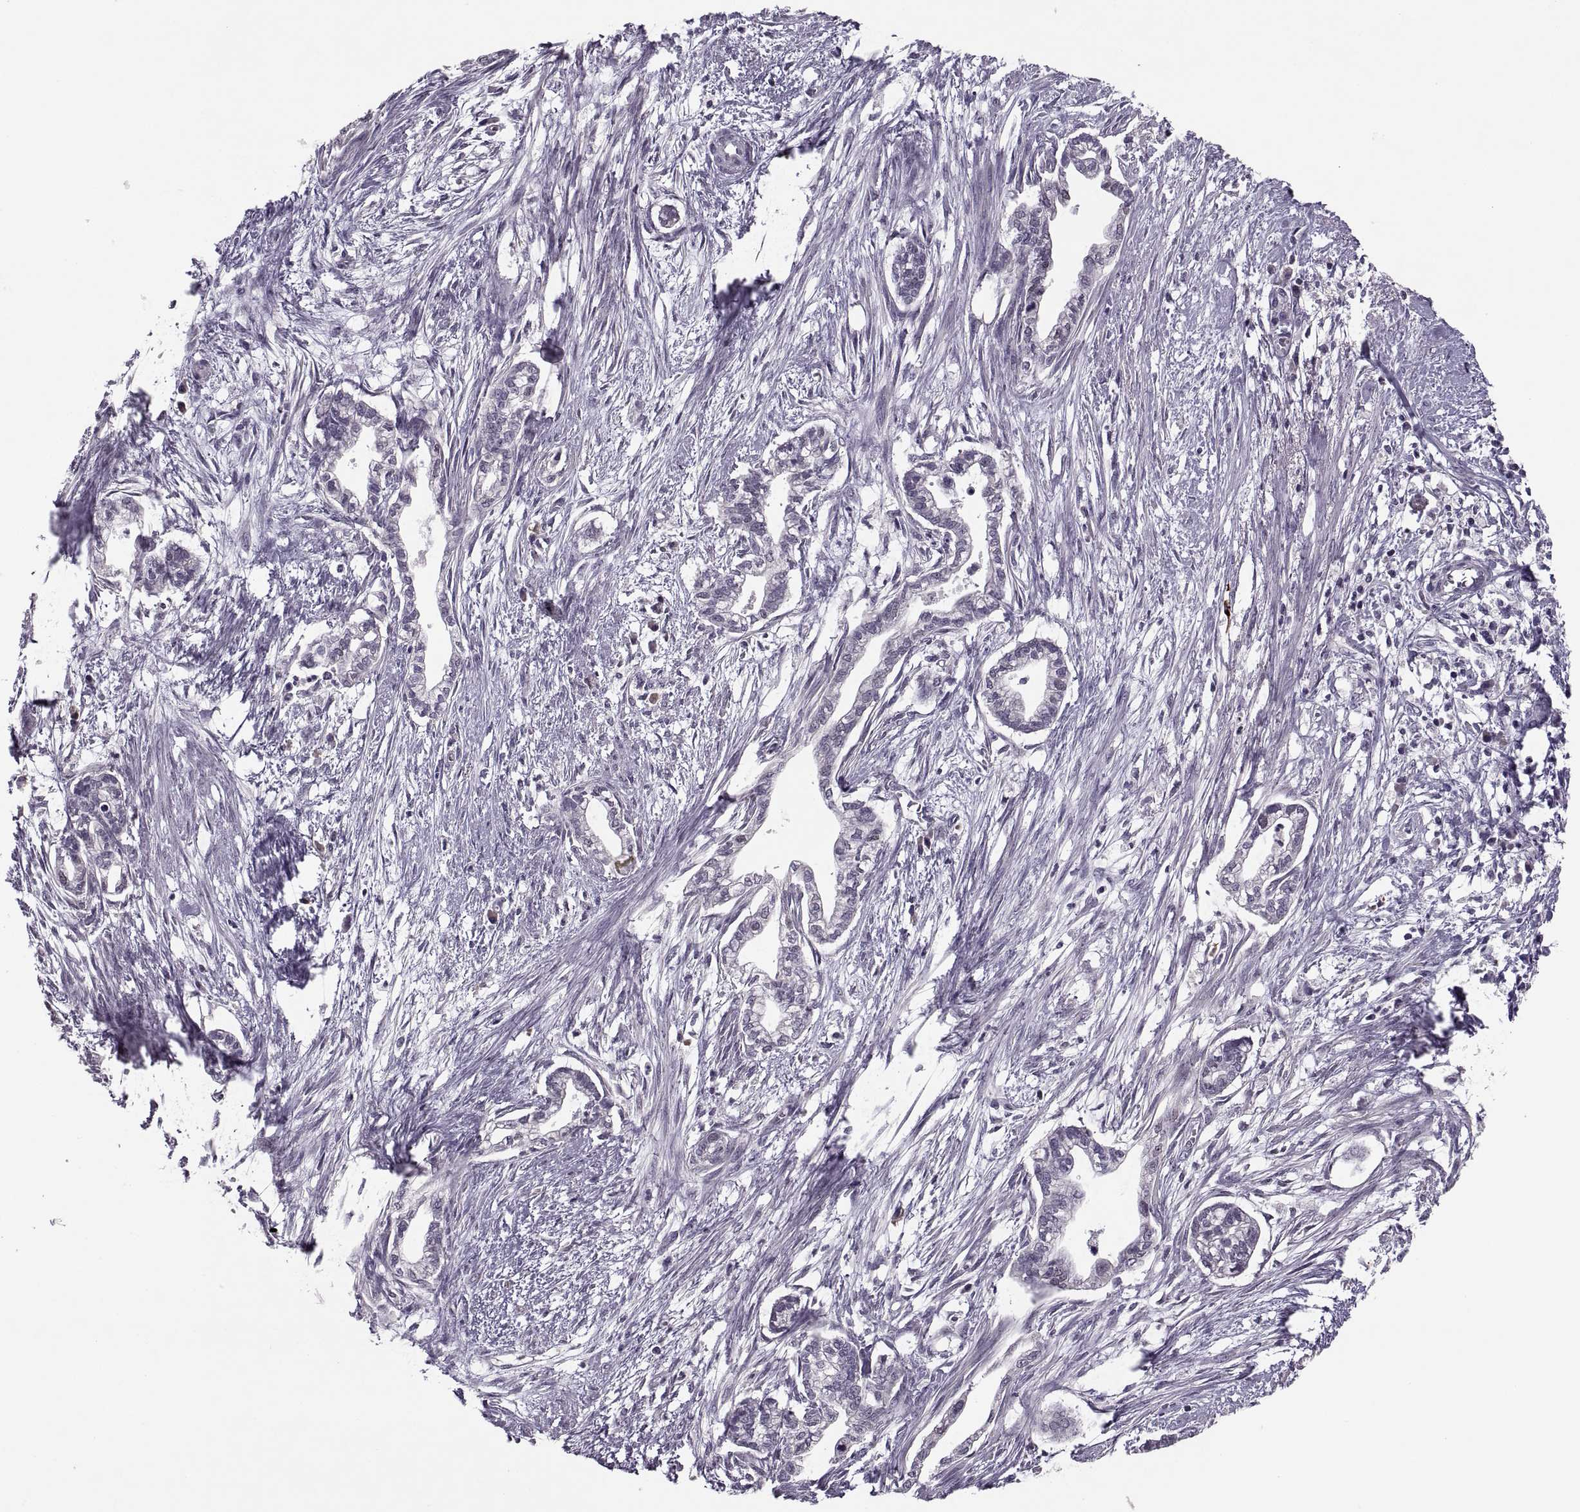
{"staining": {"intensity": "negative", "quantity": "none", "location": "none"}, "tissue": "cervical cancer", "cell_type": "Tumor cells", "image_type": "cancer", "snomed": [{"axis": "morphology", "description": "Adenocarcinoma, NOS"}, {"axis": "topography", "description": "Cervix"}], "caption": "Tumor cells show no significant protein expression in cervical cancer (adenocarcinoma).", "gene": "CACNA1F", "patient": {"sex": "female", "age": 62}}